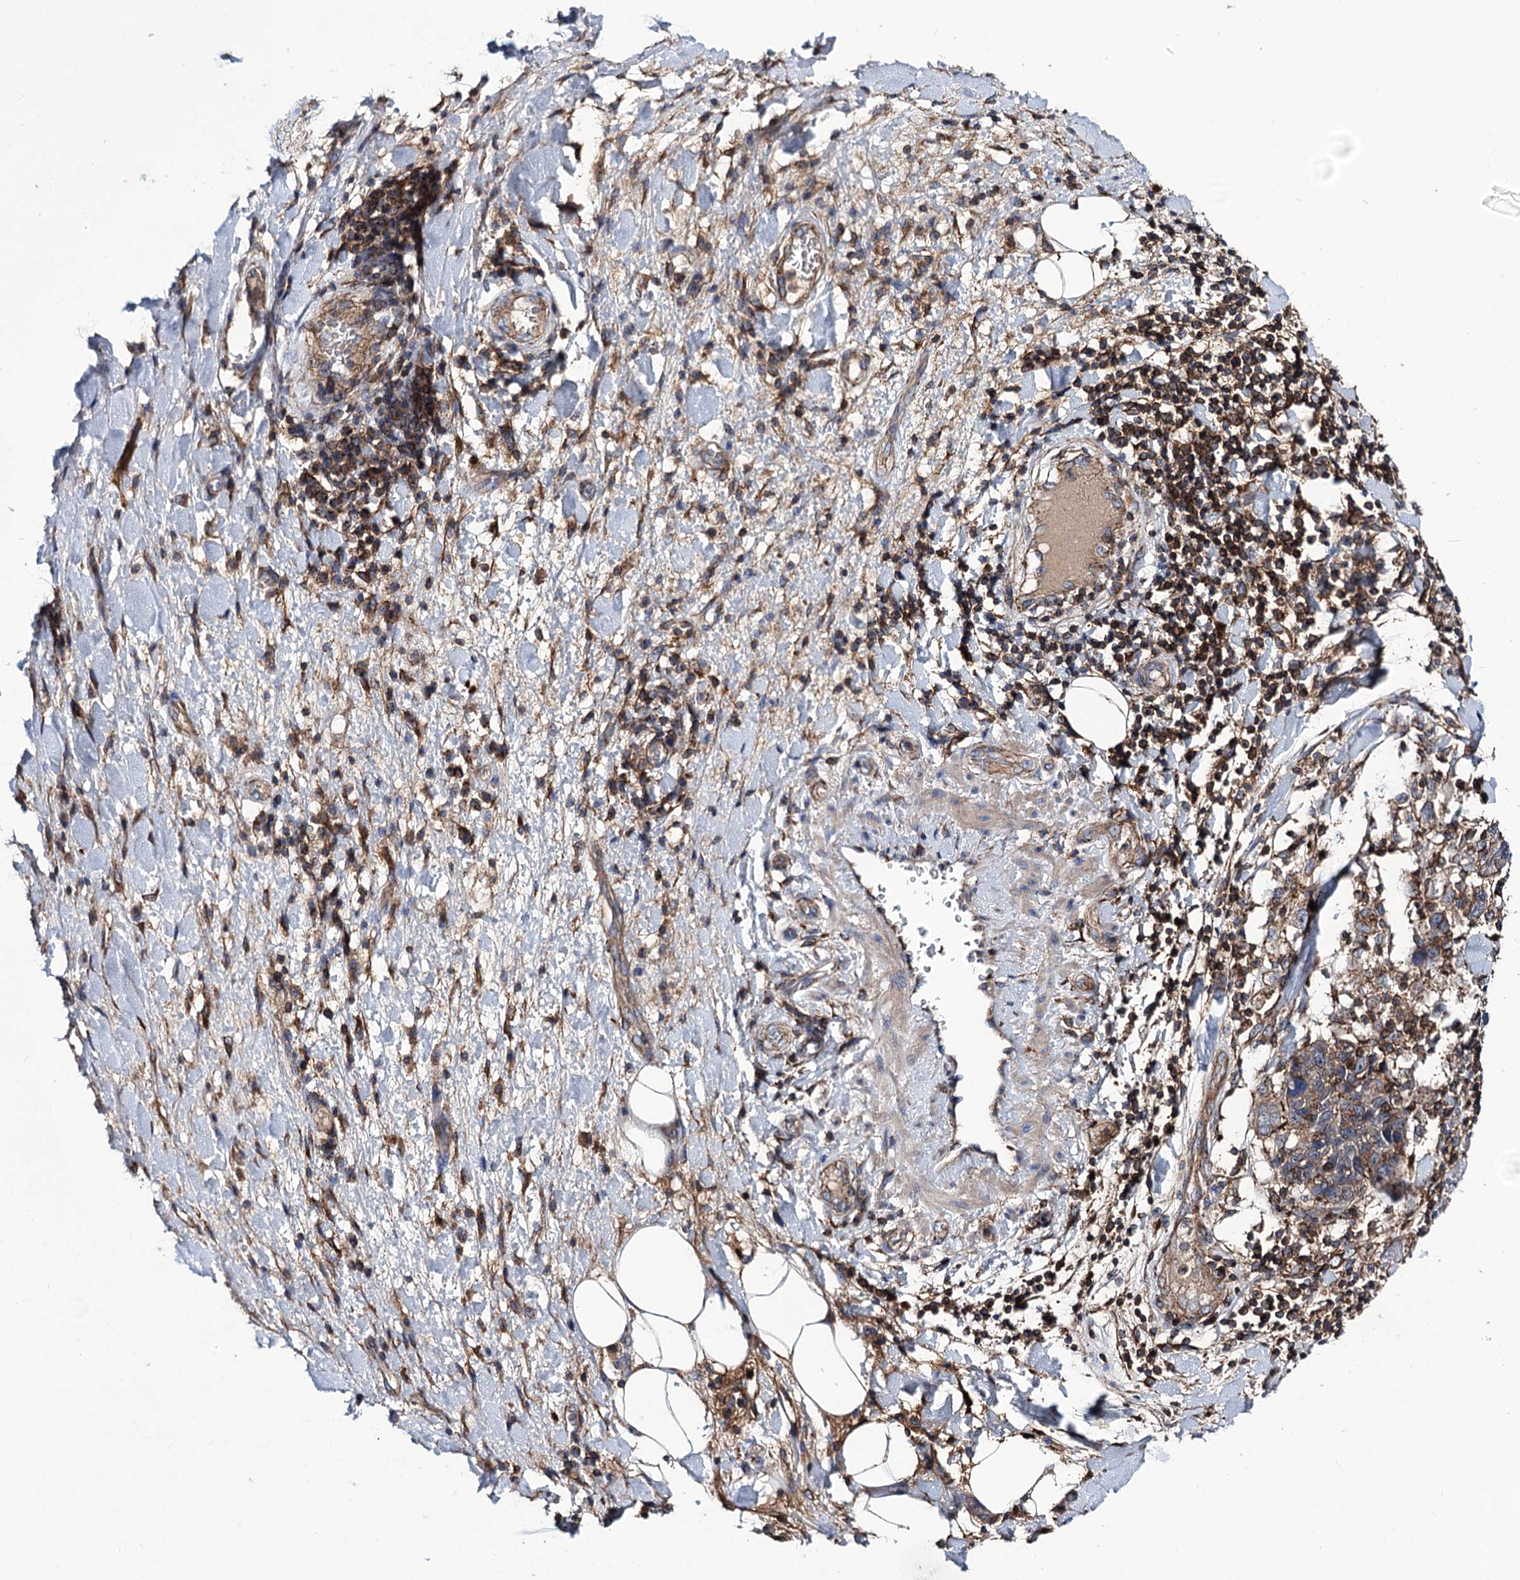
{"staining": {"intensity": "negative", "quantity": "none", "location": "none"}, "tissue": "adipose tissue", "cell_type": "Adipocytes", "image_type": "normal", "snomed": [{"axis": "morphology", "description": "Normal tissue, NOS"}, {"axis": "morphology", "description": "Squamous cell carcinoma, NOS"}, {"axis": "topography", "description": "Lymph node"}, {"axis": "topography", "description": "Bronchus"}, {"axis": "topography", "description": "Lung"}], "caption": "High power microscopy micrograph of an IHC histopathology image of normal adipose tissue, revealing no significant expression in adipocytes. (DAB immunohistochemistry, high magnification).", "gene": "DEF6", "patient": {"sex": "male", "age": 66}}